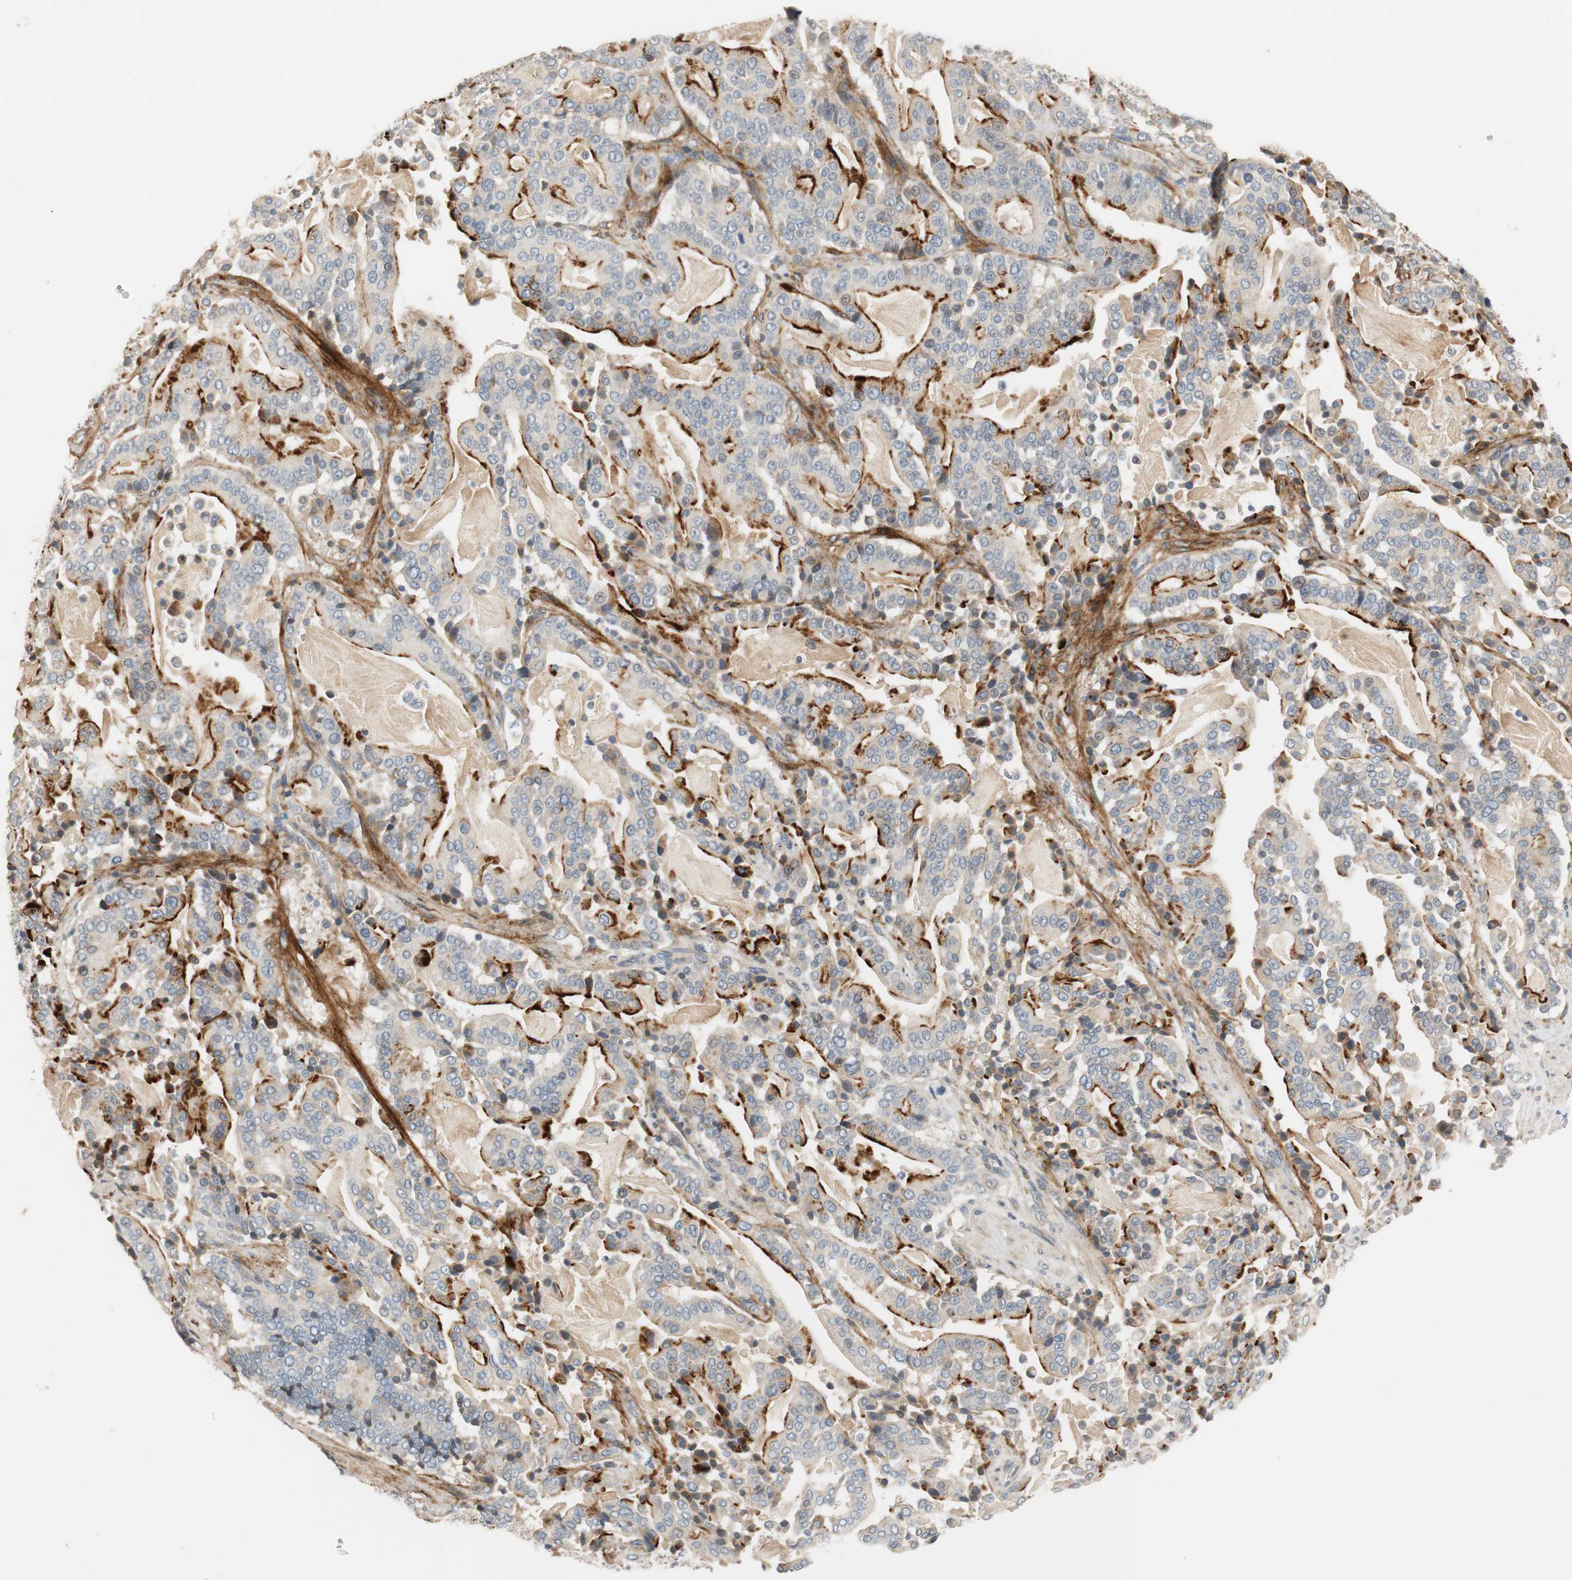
{"staining": {"intensity": "moderate", "quantity": "25%-75%", "location": "cytoplasmic/membranous"}, "tissue": "pancreatic cancer", "cell_type": "Tumor cells", "image_type": "cancer", "snomed": [{"axis": "morphology", "description": "Adenocarcinoma, NOS"}, {"axis": "topography", "description": "Pancreas"}], "caption": "A brown stain labels moderate cytoplasmic/membranous positivity of a protein in pancreatic cancer (adenocarcinoma) tumor cells.", "gene": "COL12A1", "patient": {"sex": "male", "age": 63}}